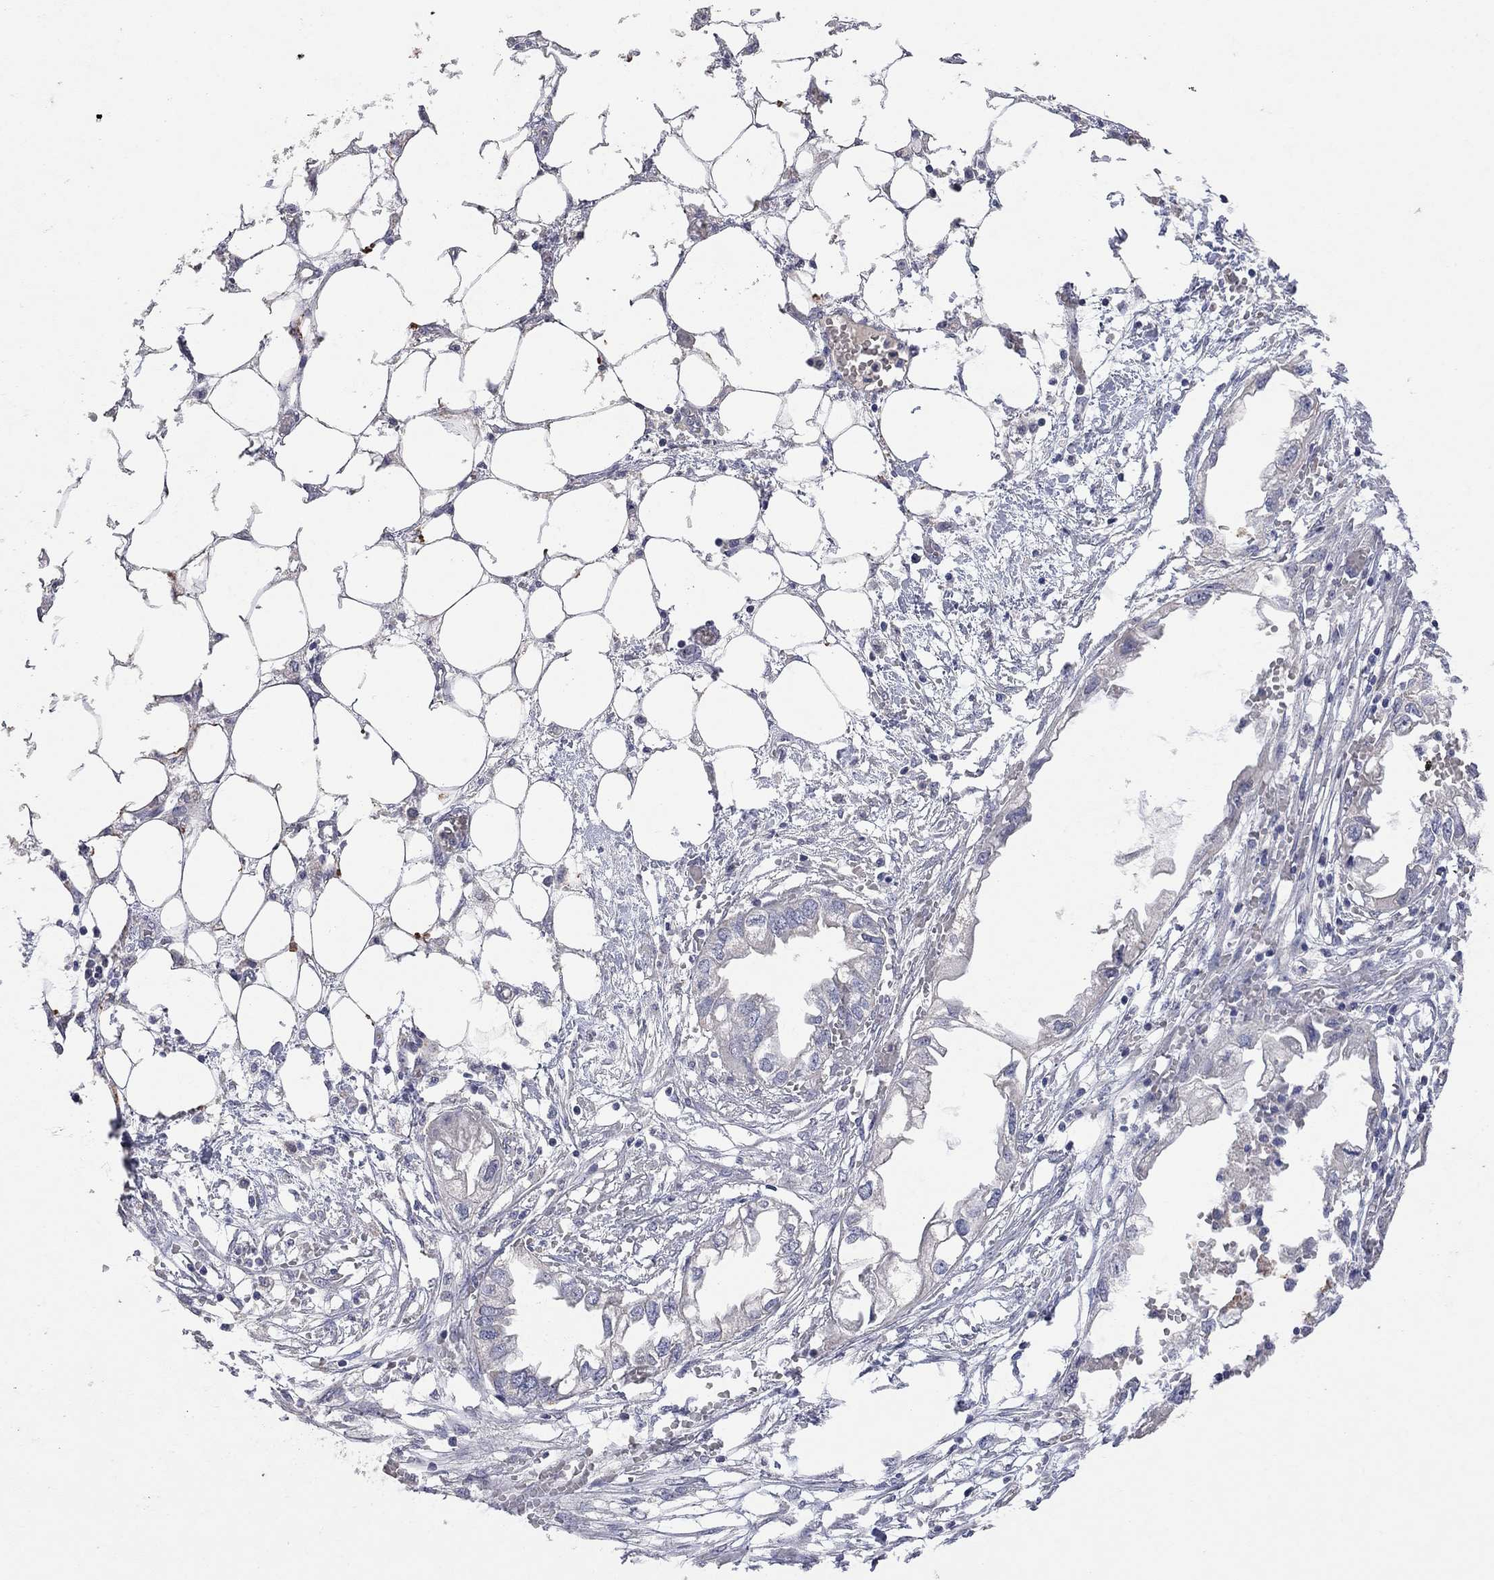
{"staining": {"intensity": "negative", "quantity": "none", "location": "none"}, "tissue": "endometrial cancer", "cell_type": "Tumor cells", "image_type": "cancer", "snomed": [{"axis": "morphology", "description": "Adenocarcinoma, NOS"}, {"axis": "morphology", "description": "Adenocarcinoma, metastatic, NOS"}, {"axis": "topography", "description": "Adipose tissue"}, {"axis": "topography", "description": "Endometrium"}], "caption": "Micrograph shows no significant protein expression in tumor cells of endometrial metastatic adenocarcinoma.", "gene": "MMP13", "patient": {"sex": "female", "age": 67}}